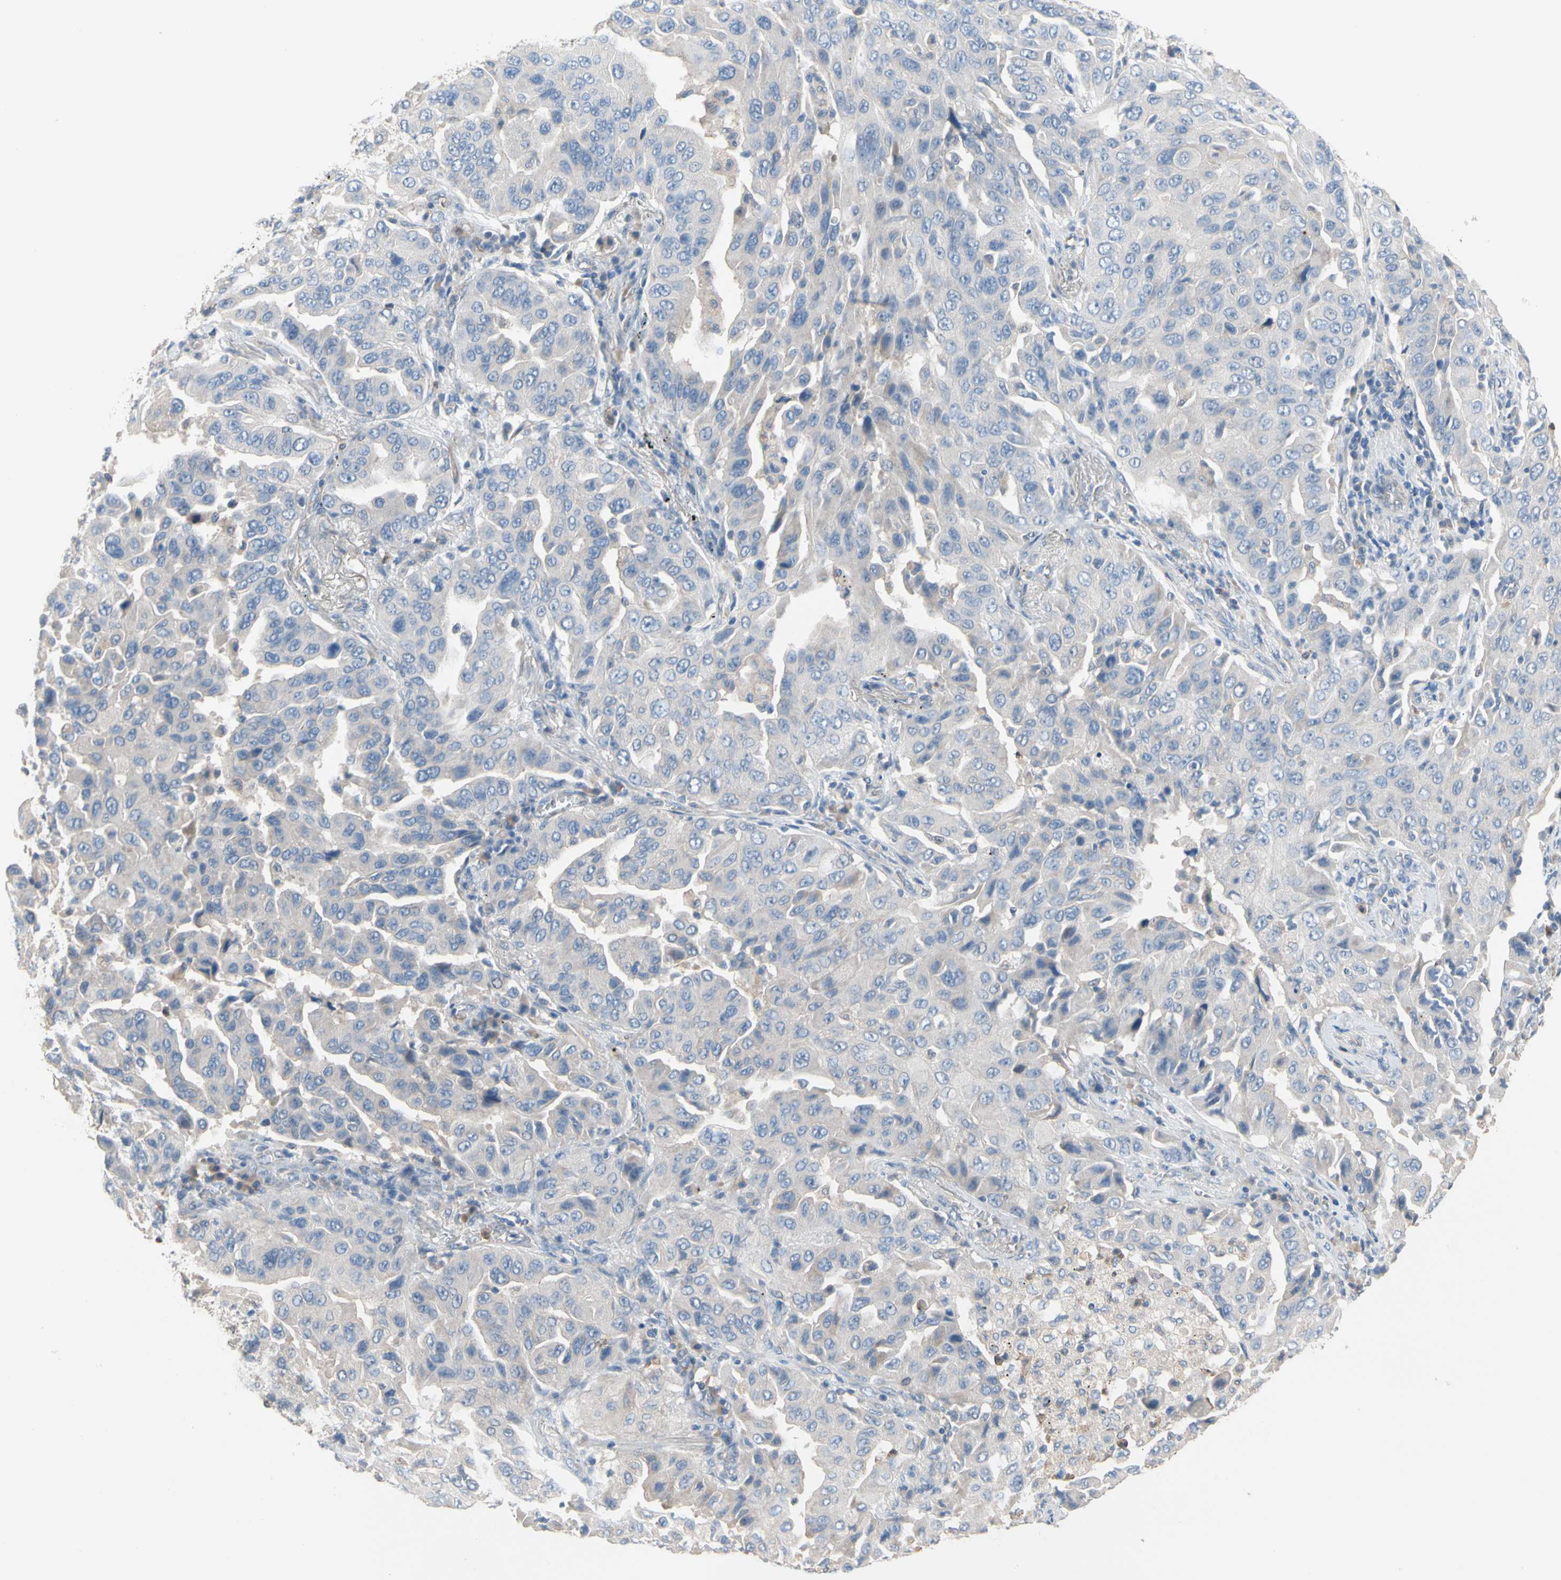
{"staining": {"intensity": "negative", "quantity": "none", "location": "none"}, "tissue": "lung cancer", "cell_type": "Tumor cells", "image_type": "cancer", "snomed": [{"axis": "morphology", "description": "Adenocarcinoma, NOS"}, {"axis": "topography", "description": "Lung"}], "caption": "The micrograph demonstrates no staining of tumor cells in lung cancer (adenocarcinoma). (IHC, brightfield microscopy, high magnification).", "gene": "BBOX1", "patient": {"sex": "female", "age": 65}}